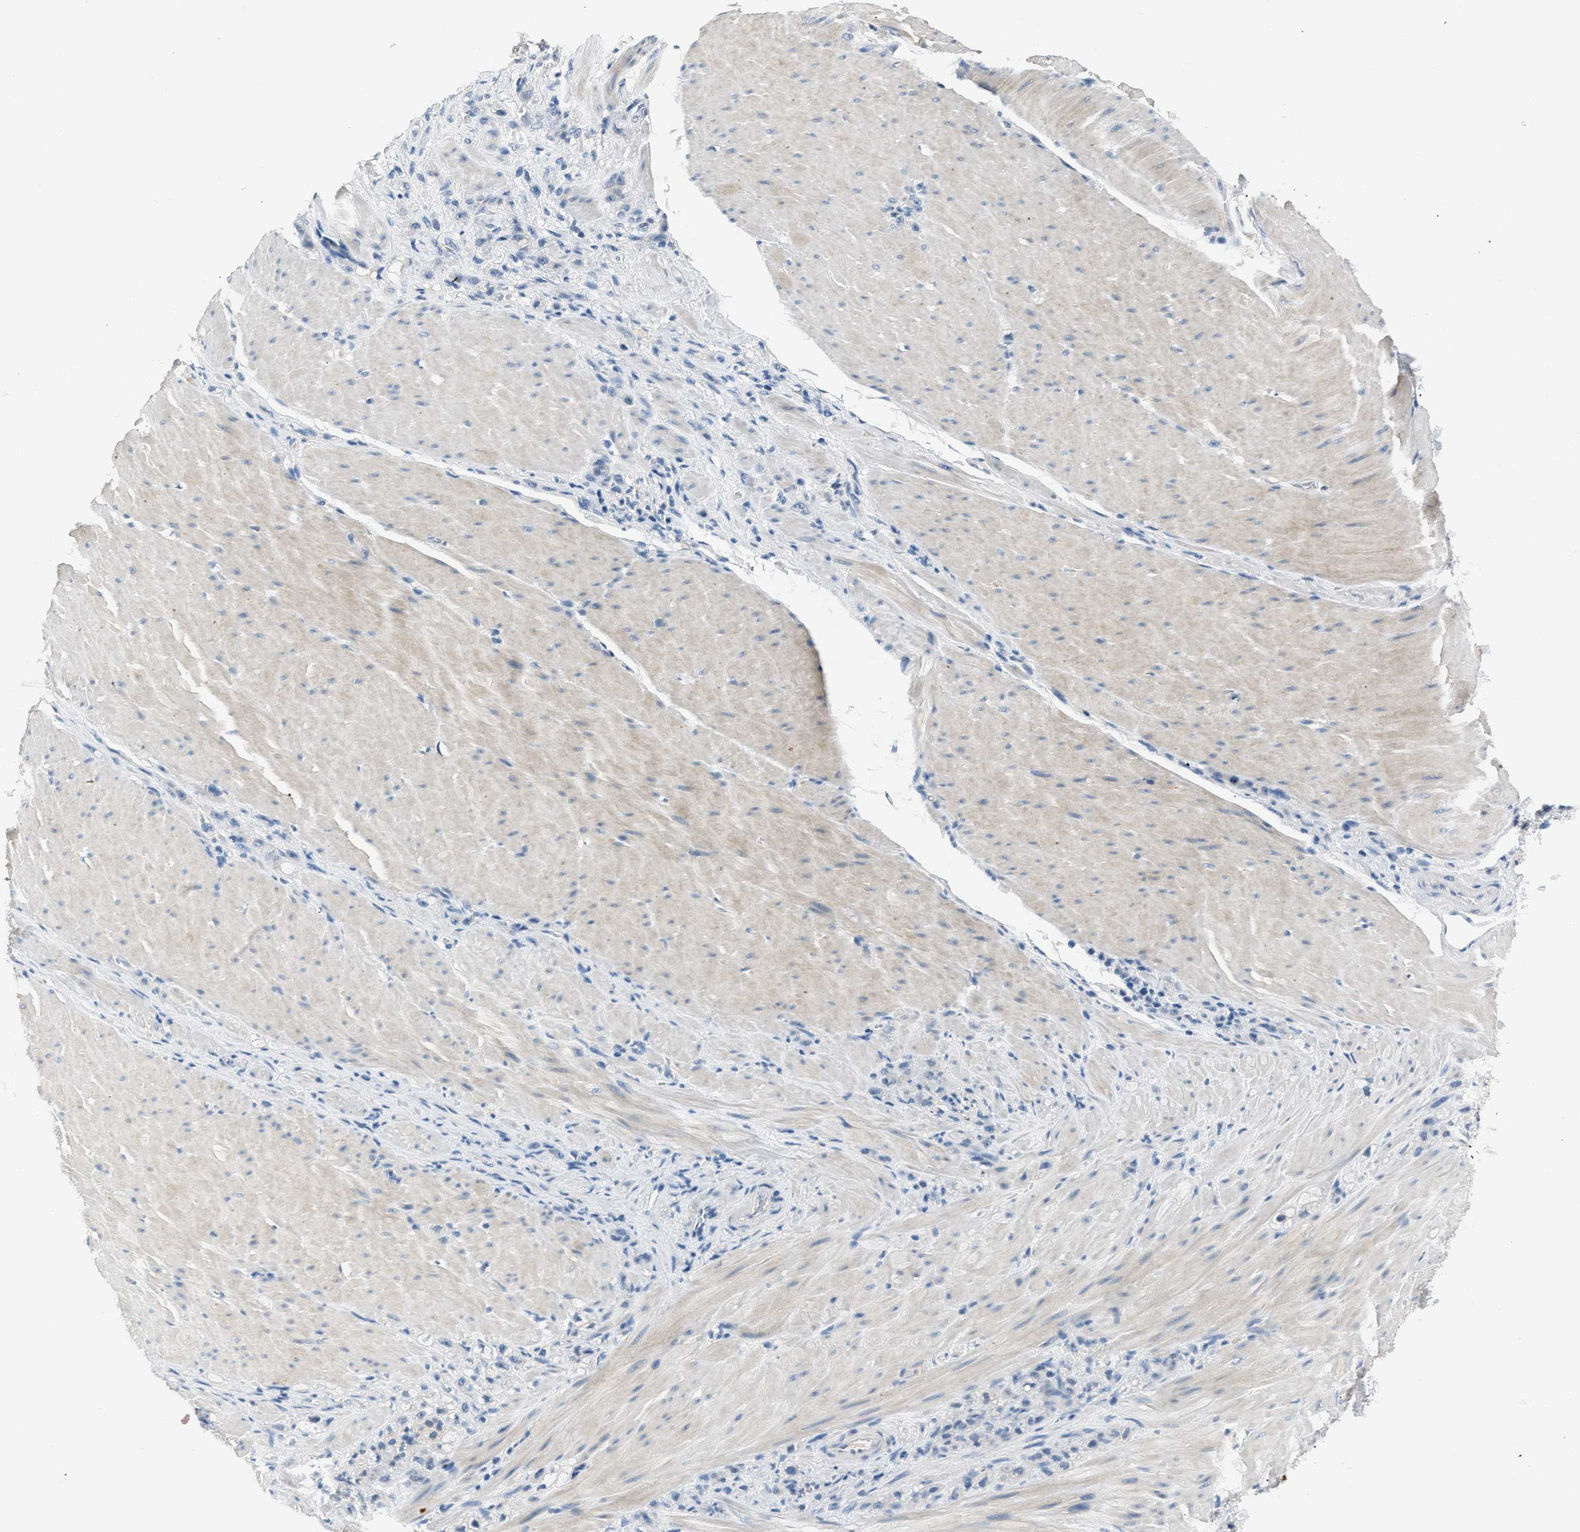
{"staining": {"intensity": "negative", "quantity": "none", "location": "none"}, "tissue": "stomach cancer", "cell_type": "Tumor cells", "image_type": "cancer", "snomed": [{"axis": "morphology", "description": "Normal tissue, NOS"}, {"axis": "morphology", "description": "Adenocarcinoma, NOS"}, {"axis": "topography", "description": "Stomach"}], "caption": "Micrograph shows no significant protein positivity in tumor cells of stomach adenocarcinoma.", "gene": "INHA", "patient": {"sex": "male", "age": 82}}